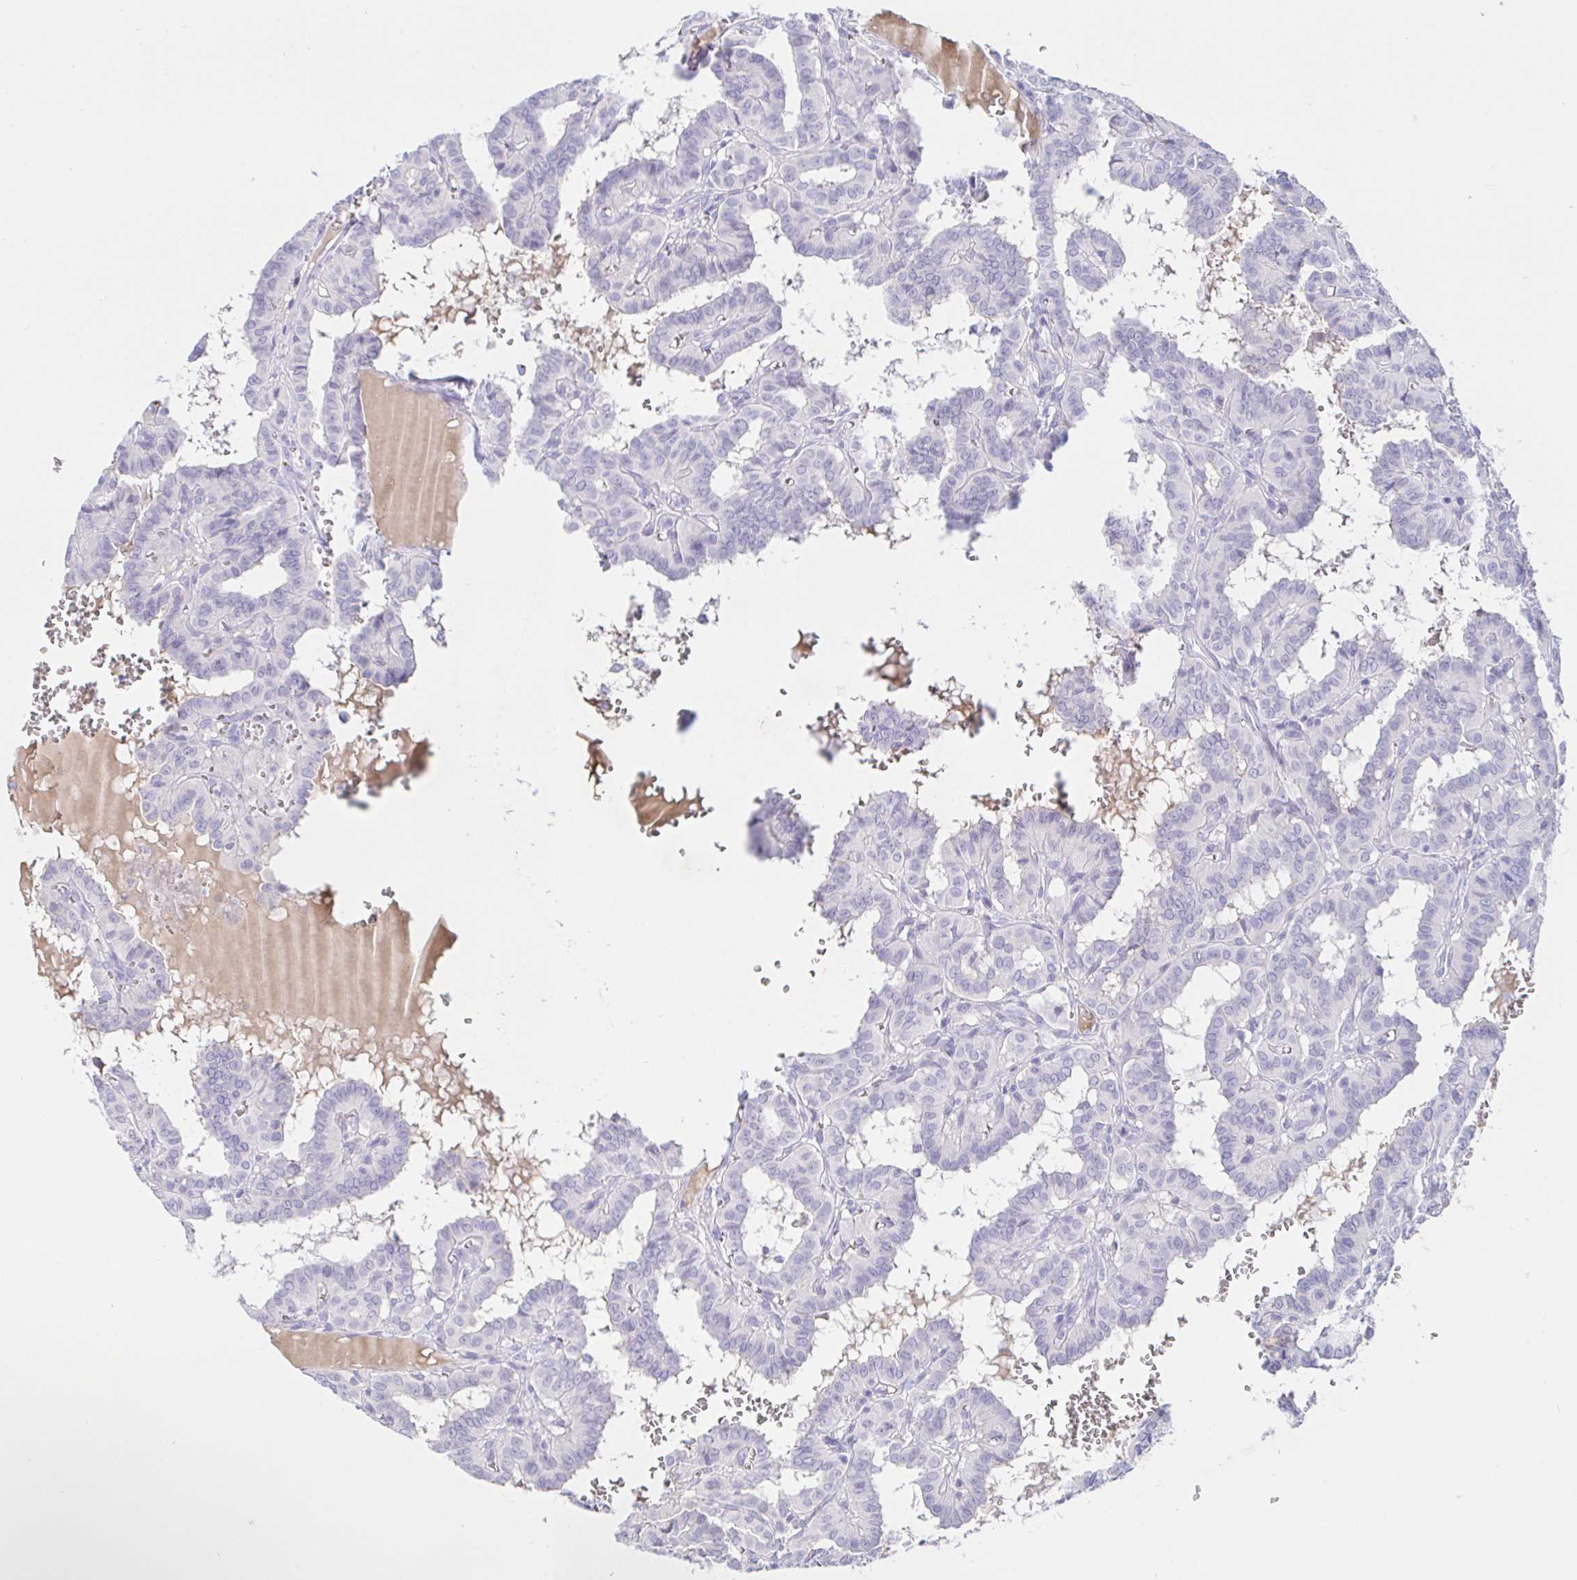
{"staining": {"intensity": "negative", "quantity": "none", "location": "none"}, "tissue": "thyroid cancer", "cell_type": "Tumor cells", "image_type": "cancer", "snomed": [{"axis": "morphology", "description": "Papillary adenocarcinoma, NOS"}, {"axis": "topography", "description": "Thyroid gland"}], "caption": "Image shows no protein staining in tumor cells of thyroid cancer (papillary adenocarcinoma) tissue. The staining was performed using DAB to visualize the protein expression in brown, while the nuclei were stained in blue with hematoxylin (Magnification: 20x).", "gene": "SAA4", "patient": {"sex": "female", "age": 21}}